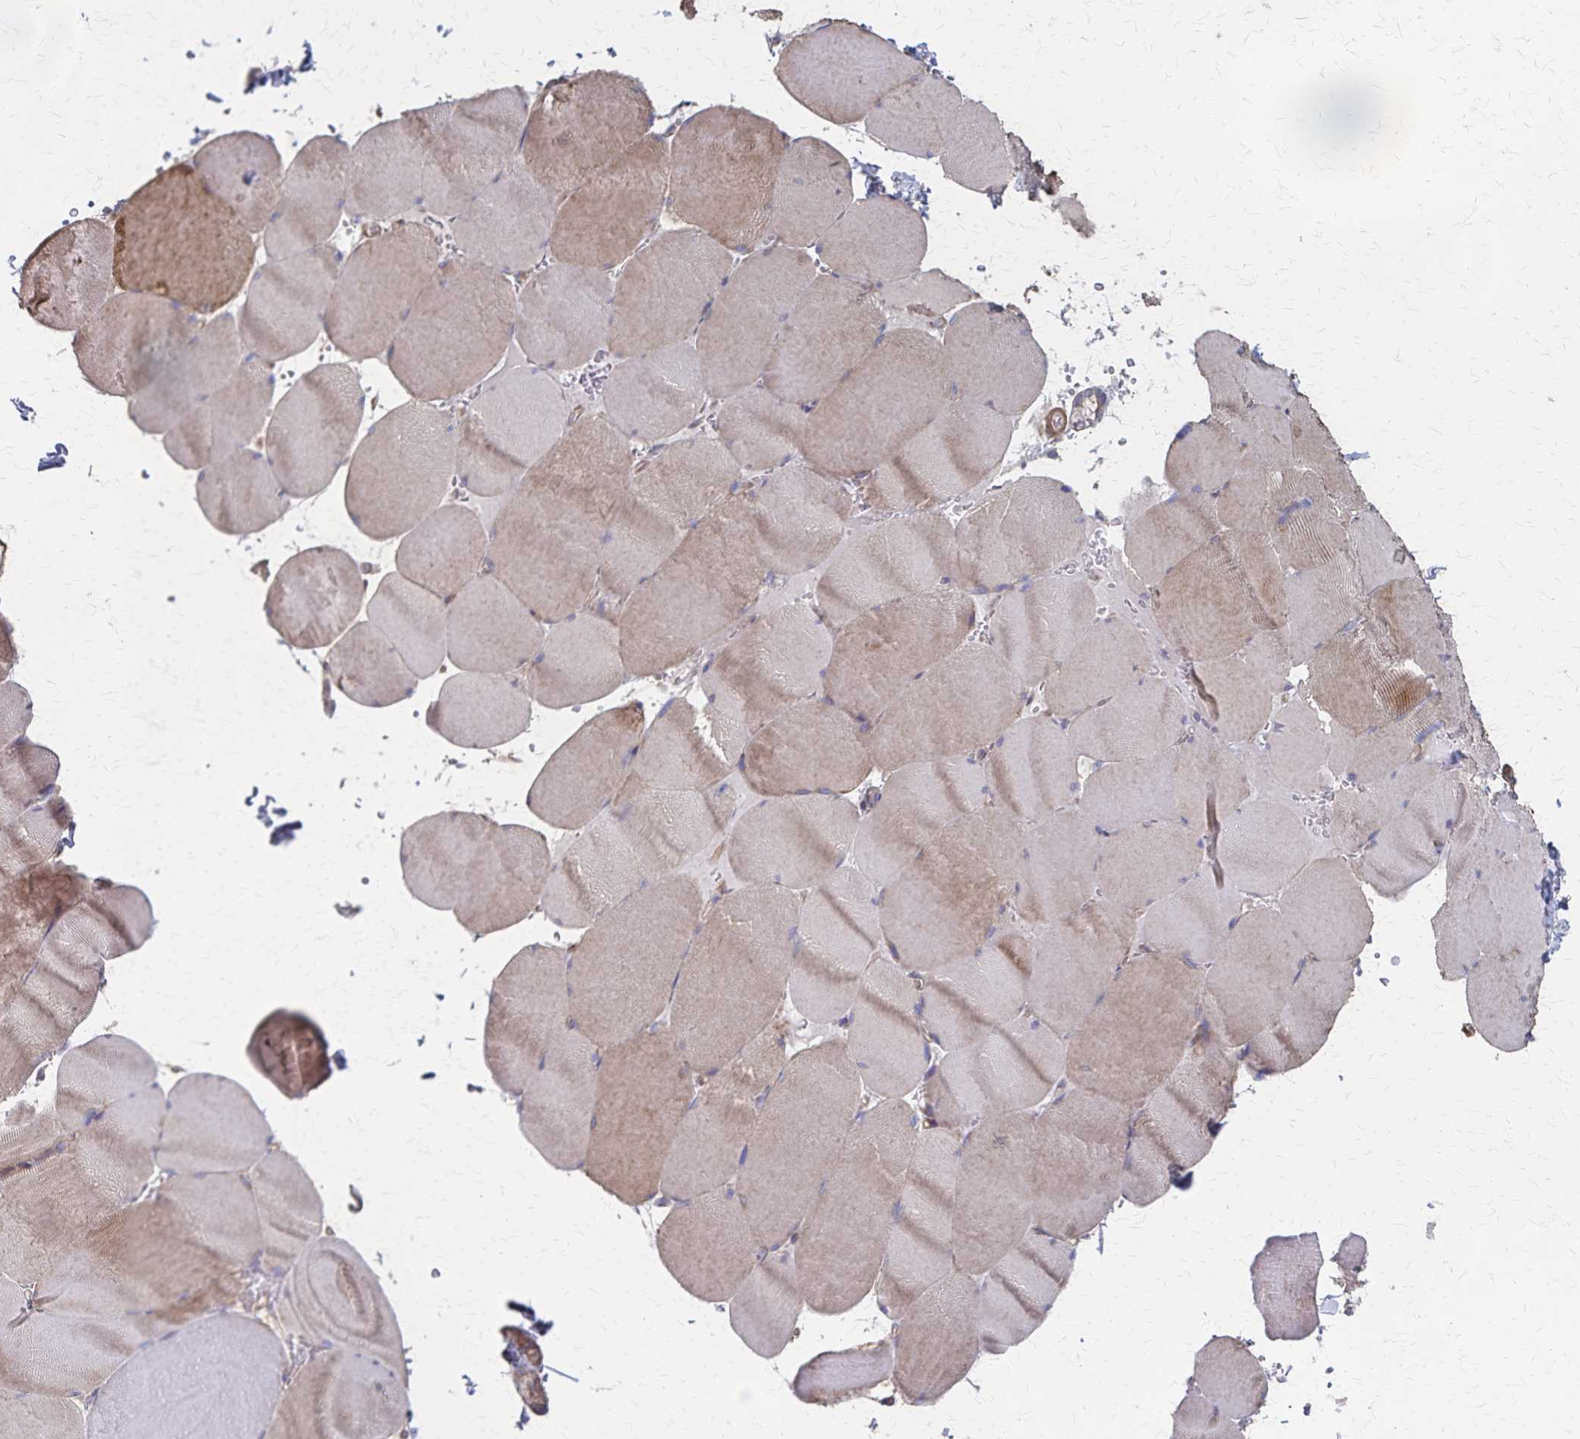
{"staining": {"intensity": "moderate", "quantity": "25%-75%", "location": "cytoplasmic/membranous"}, "tissue": "skeletal muscle", "cell_type": "Myocytes", "image_type": "normal", "snomed": [{"axis": "morphology", "description": "Normal tissue, NOS"}, {"axis": "topography", "description": "Skeletal muscle"}, {"axis": "topography", "description": "Head-Neck"}], "caption": "An IHC photomicrograph of unremarkable tissue is shown. Protein staining in brown shows moderate cytoplasmic/membranous positivity in skeletal muscle within myocytes.", "gene": "PGAP2", "patient": {"sex": "male", "age": 66}}